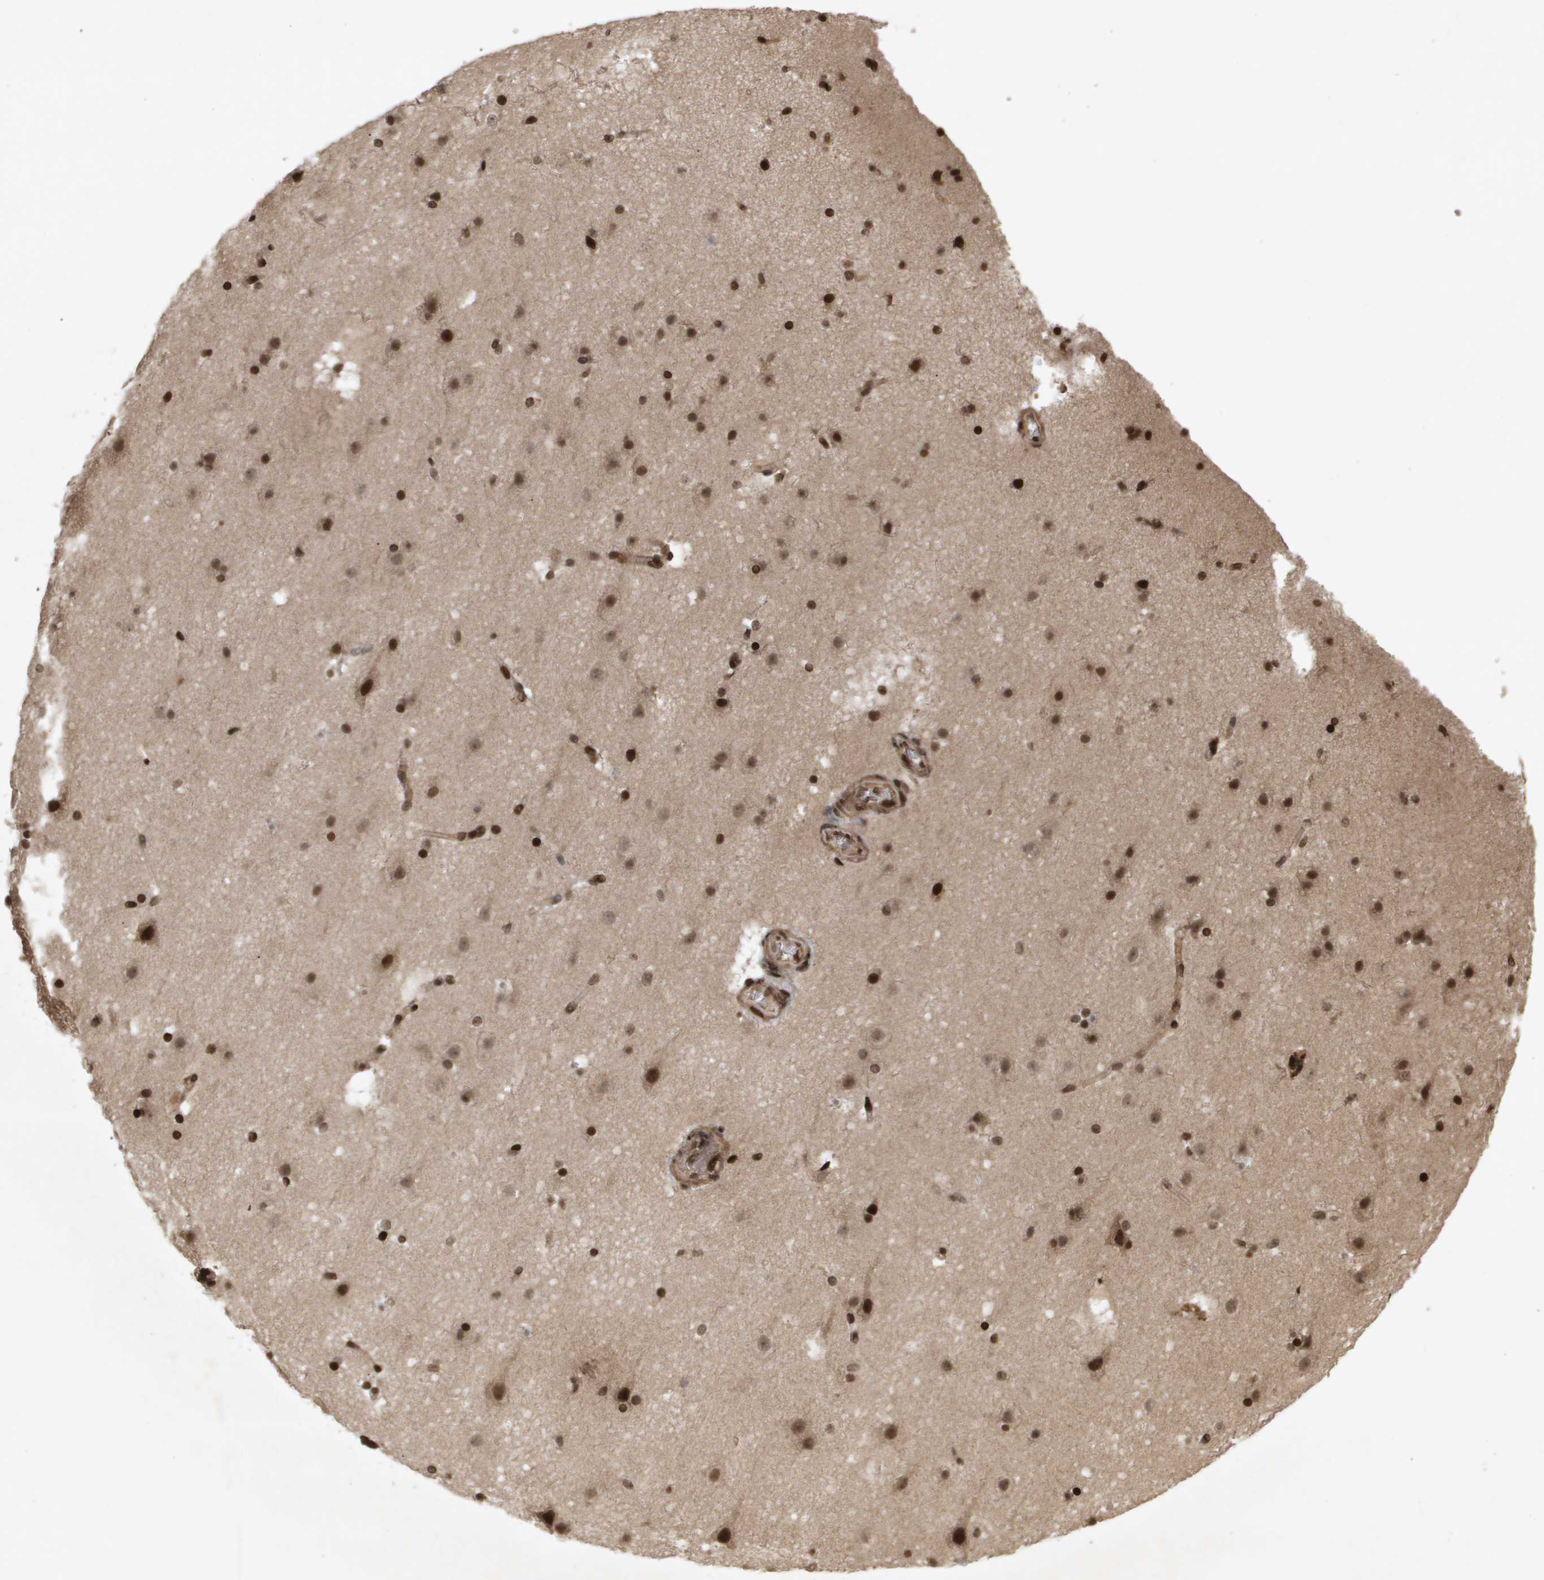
{"staining": {"intensity": "moderate", "quantity": ">75%", "location": "cytoplasmic/membranous,nuclear"}, "tissue": "cerebral cortex", "cell_type": "Endothelial cells", "image_type": "normal", "snomed": [{"axis": "morphology", "description": "Normal tissue, NOS"}, {"axis": "topography", "description": "Cerebral cortex"}], "caption": "IHC (DAB (3,3'-diaminobenzidine)) staining of unremarkable human cerebral cortex reveals moderate cytoplasmic/membranous,nuclear protein staining in about >75% of endothelial cells. (IHC, brightfield microscopy, high magnification).", "gene": "HSPA6", "patient": {"sex": "male", "age": 45}}